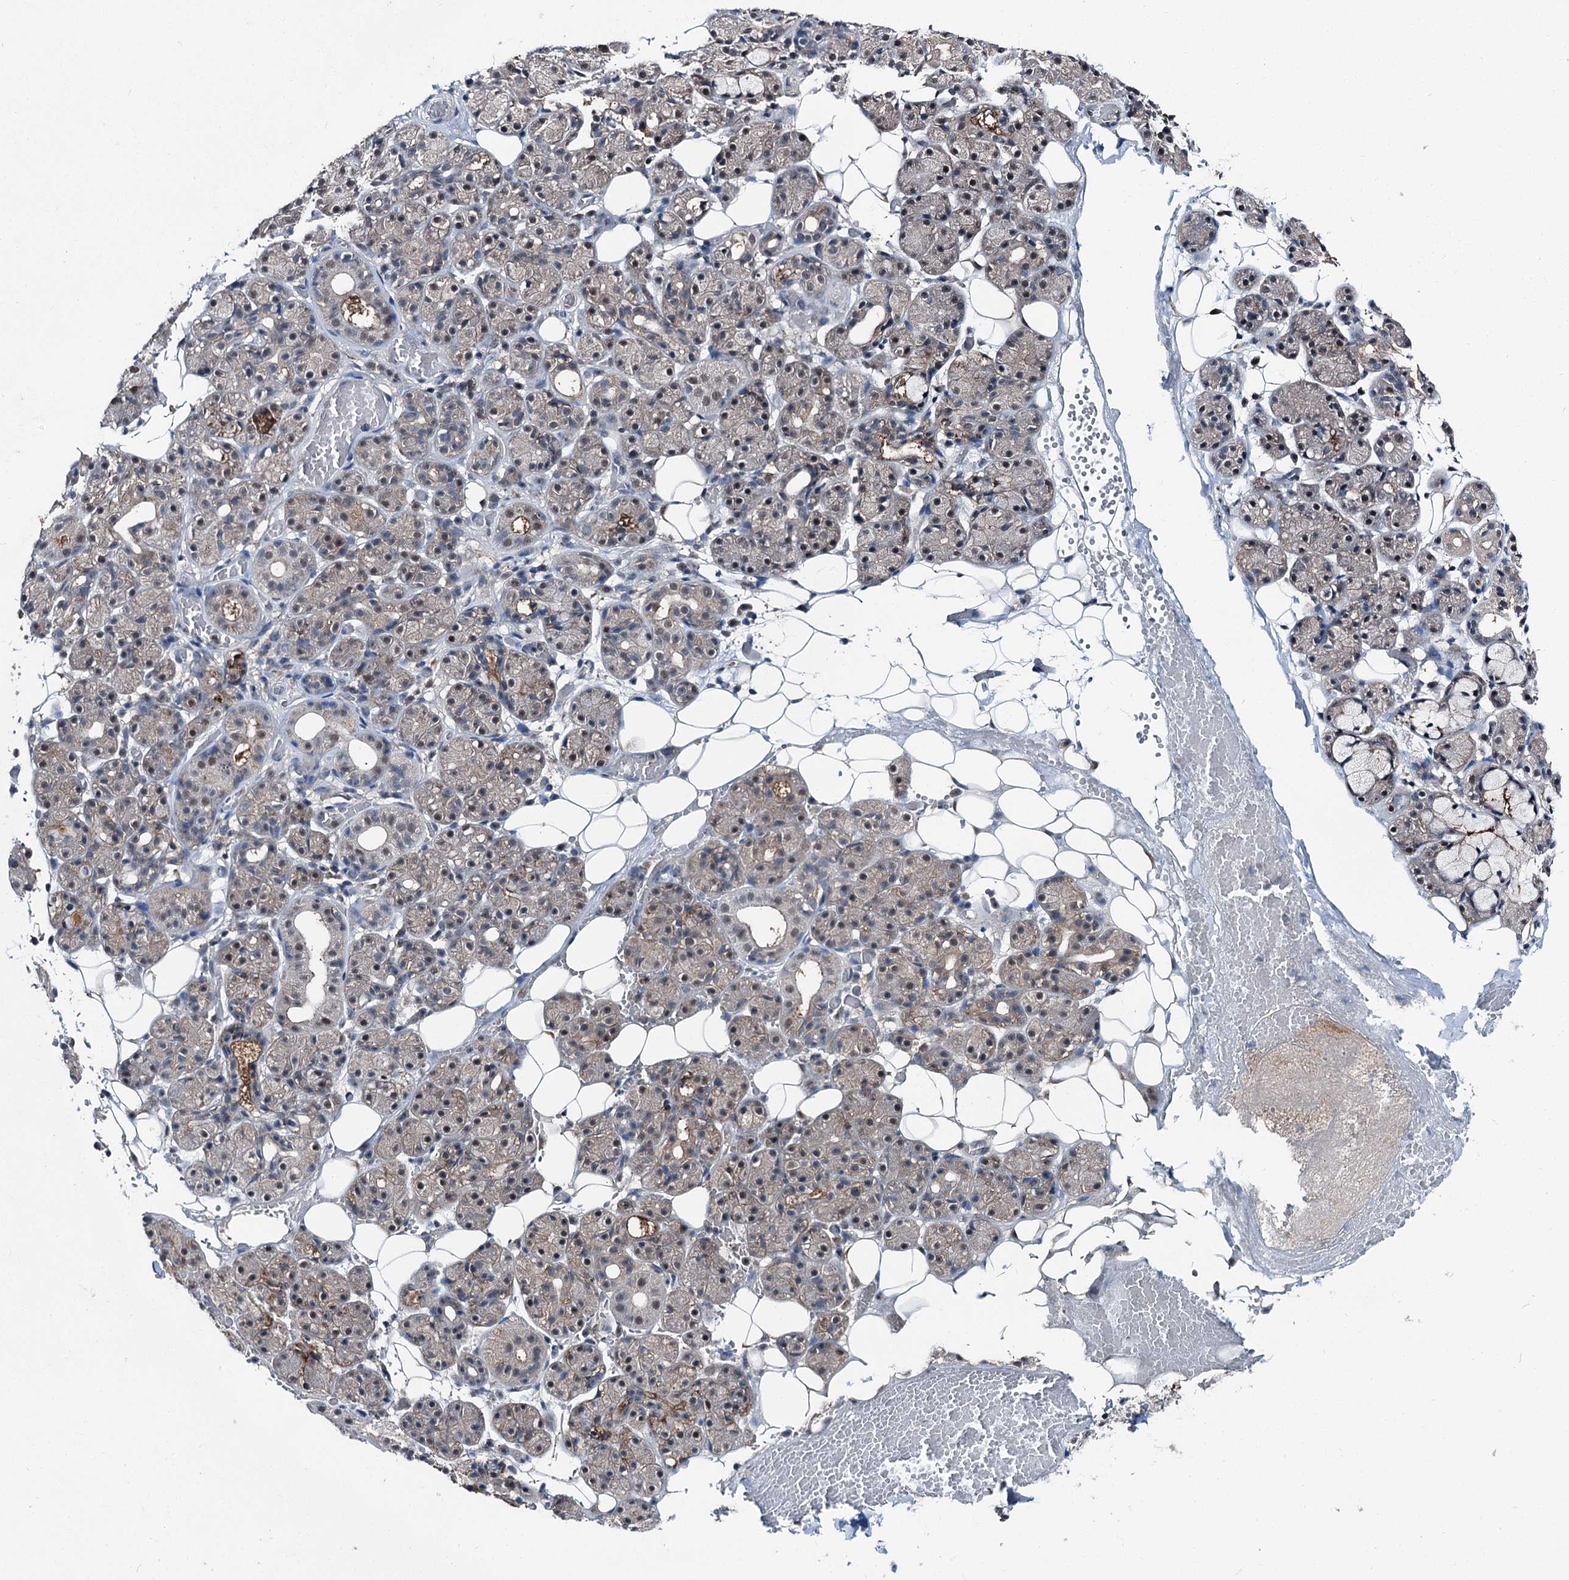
{"staining": {"intensity": "moderate", "quantity": "25%-75%", "location": "nuclear"}, "tissue": "salivary gland", "cell_type": "Glandular cells", "image_type": "normal", "snomed": [{"axis": "morphology", "description": "Normal tissue, NOS"}, {"axis": "topography", "description": "Salivary gland"}], "caption": "Salivary gland stained for a protein displays moderate nuclear positivity in glandular cells. The staining was performed using DAB (3,3'-diaminobenzidine), with brown indicating positive protein expression. Nuclei are stained blue with hematoxylin.", "gene": "PSMD13", "patient": {"sex": "male", "age": 63}}